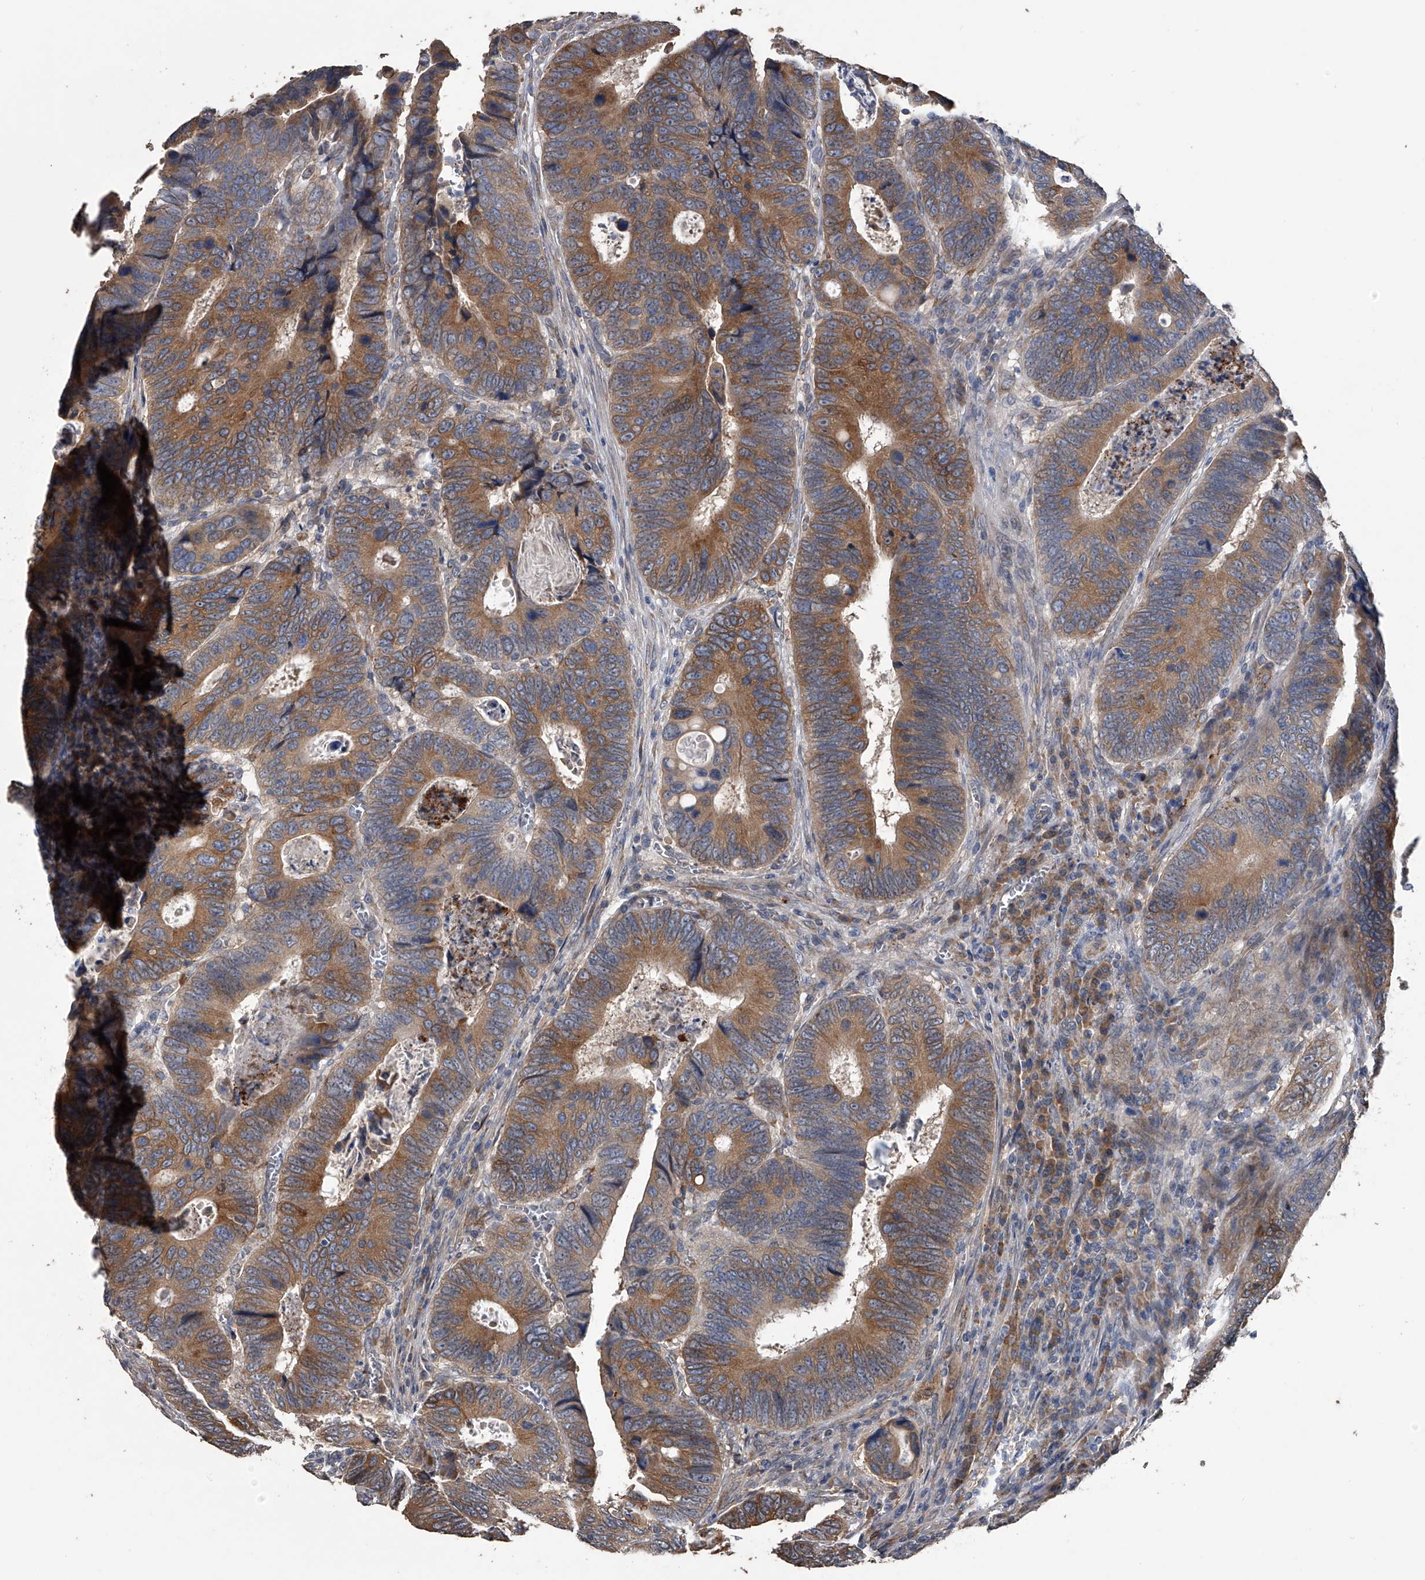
{"staining": {"intensity": "moderate", "quantity": ">75%", "location": "cytoplasmic/membranous"}, "tissue": "colorectal cancer", "cell_type": "Tumor cells", "image_type": "cancer", "snomed": [{"axis": "morphology", "description": "Adenocarcinoma, NOS"}, {"axis": "topography", "description": "Colon"}], "caption": "Colorectal adenocarcinoma stained with a brown dye exhibits moderate cytoplasmic/membranous positive expression in about >75% of tumor cells.", "gene": "PCLO", "patient": {"sex": "male", "age": 72}}